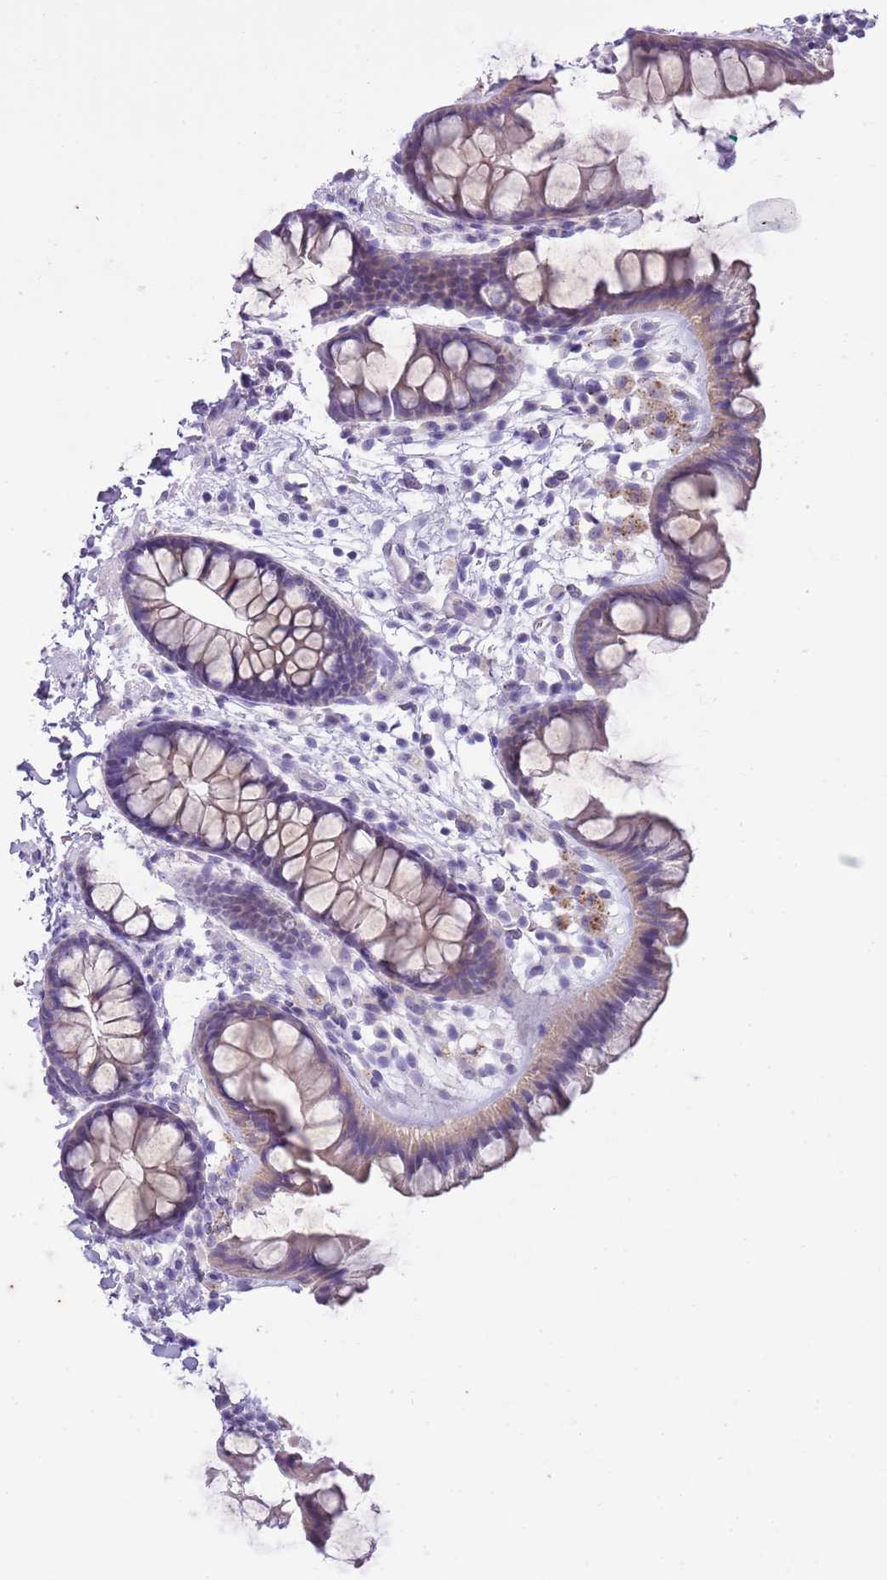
{"staining": {"intensity": "weak", "quantity": "25%-75%", "location": "cytoplasmic/membranous"}, "tissue": "colon", "cell_type": "Endothelial cells", "image_type": "normal", "snomed": [{"axis": "morphology", "description": "Normal tissue, NOS"}, {"axis": "topography", "description": "Colon"}], "caption": "Endothelial cells show weak cytoplasmic/membranous expression in approximately 25%-75% of cells in unremarkable colon.", "gene": "CNPPD1", "patient": {"sex": "female", "age": 62}}